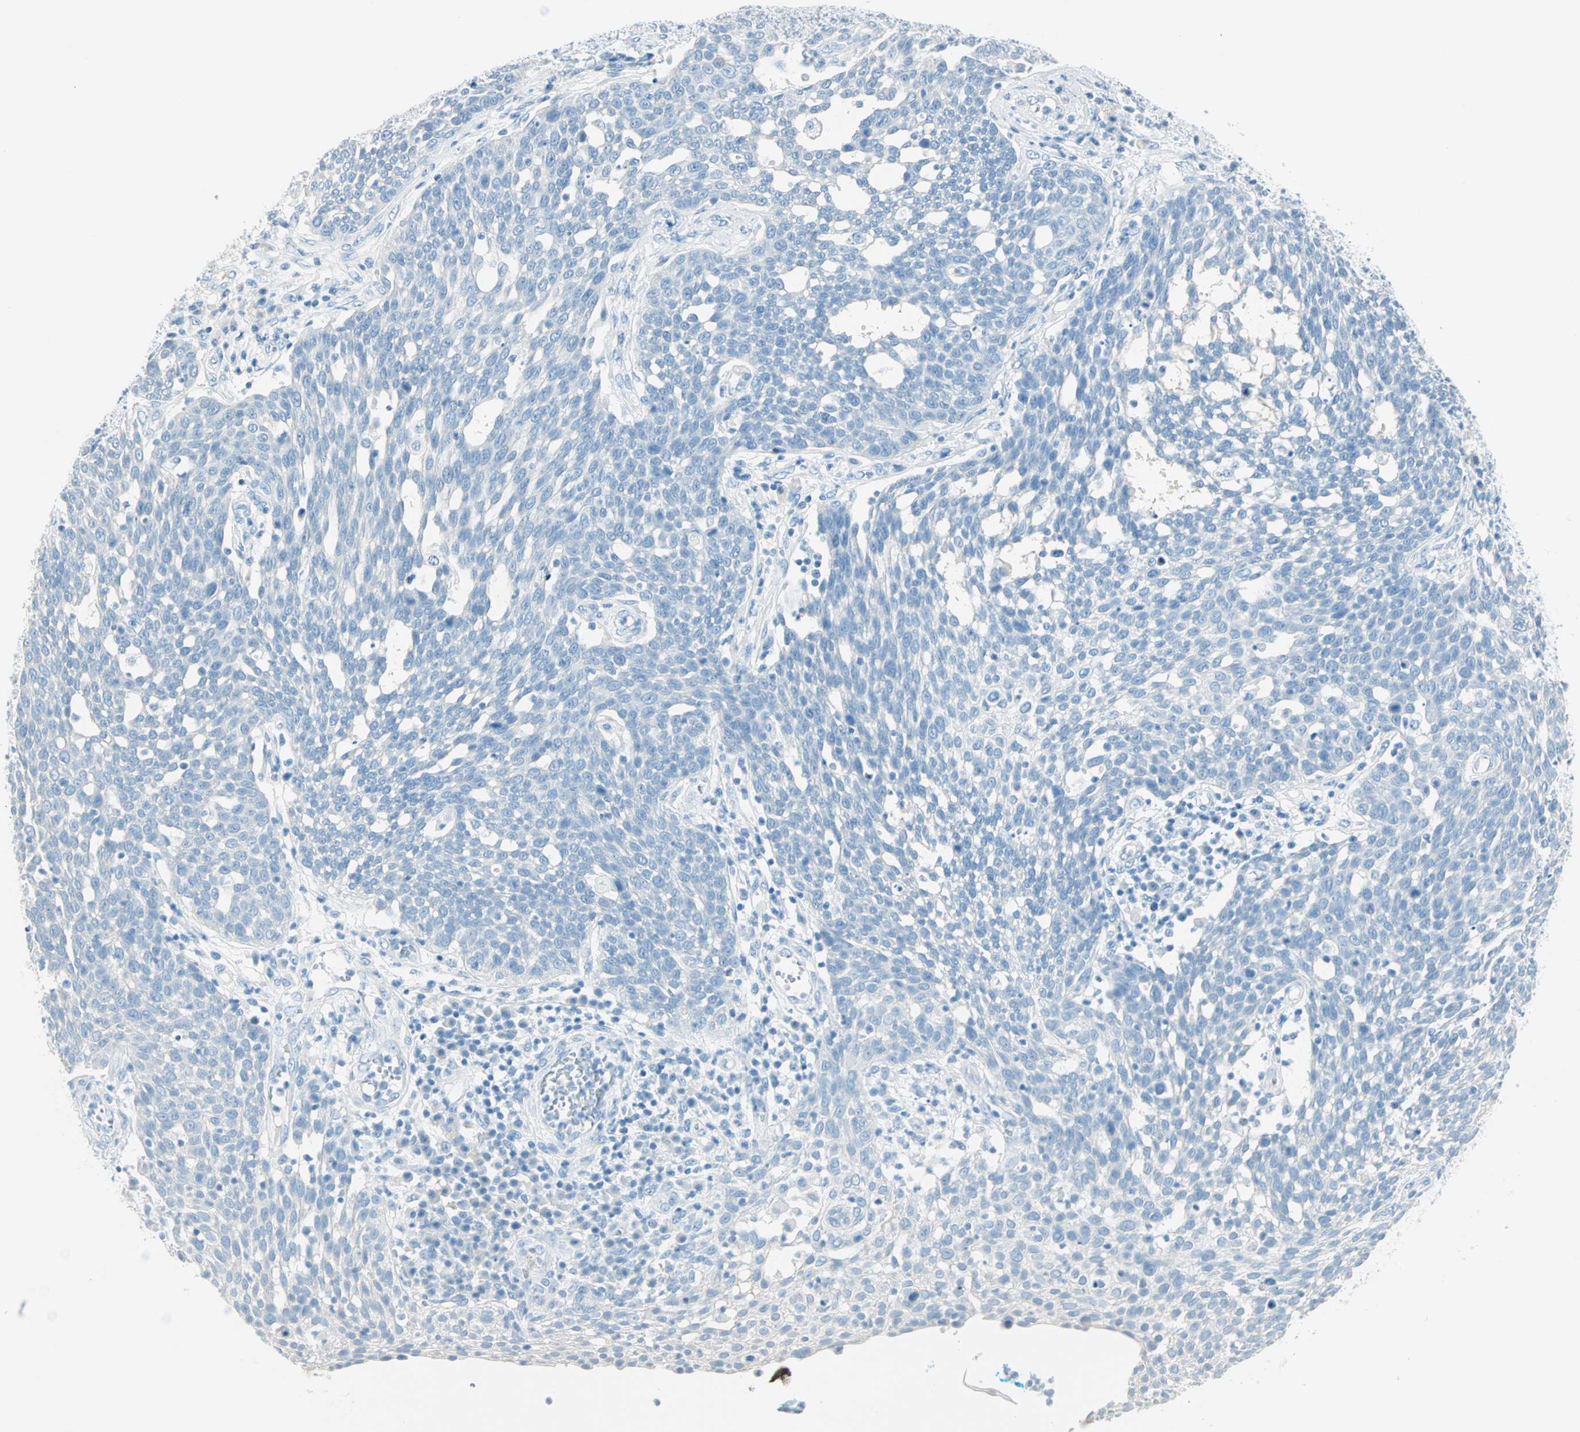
{"staining": {"intensity": "negative", "quantity": "none", "location": "none"}, "tissue": "cervical cancer", "cell_type": "Tumor cells", "image_type": "cancer", "snomed": [{"axis": "morphology", "description": "Squamous cell carcinoma, NOS"}, {"axis": "topography", "description": "Cervix"}], "caption": "IHC histopathology image of human cervical cancer (squamous cell carcinoma) stained for a protein (brown), which demonstrates no expression in tumor cells. The staining is performed using DAB (3,3'-diaminobenzidine) brown chromogen with nuclei counter-stained in using hematoxylin.", "gene": "NES", "patient": {"sex": "female", "age": 34}}